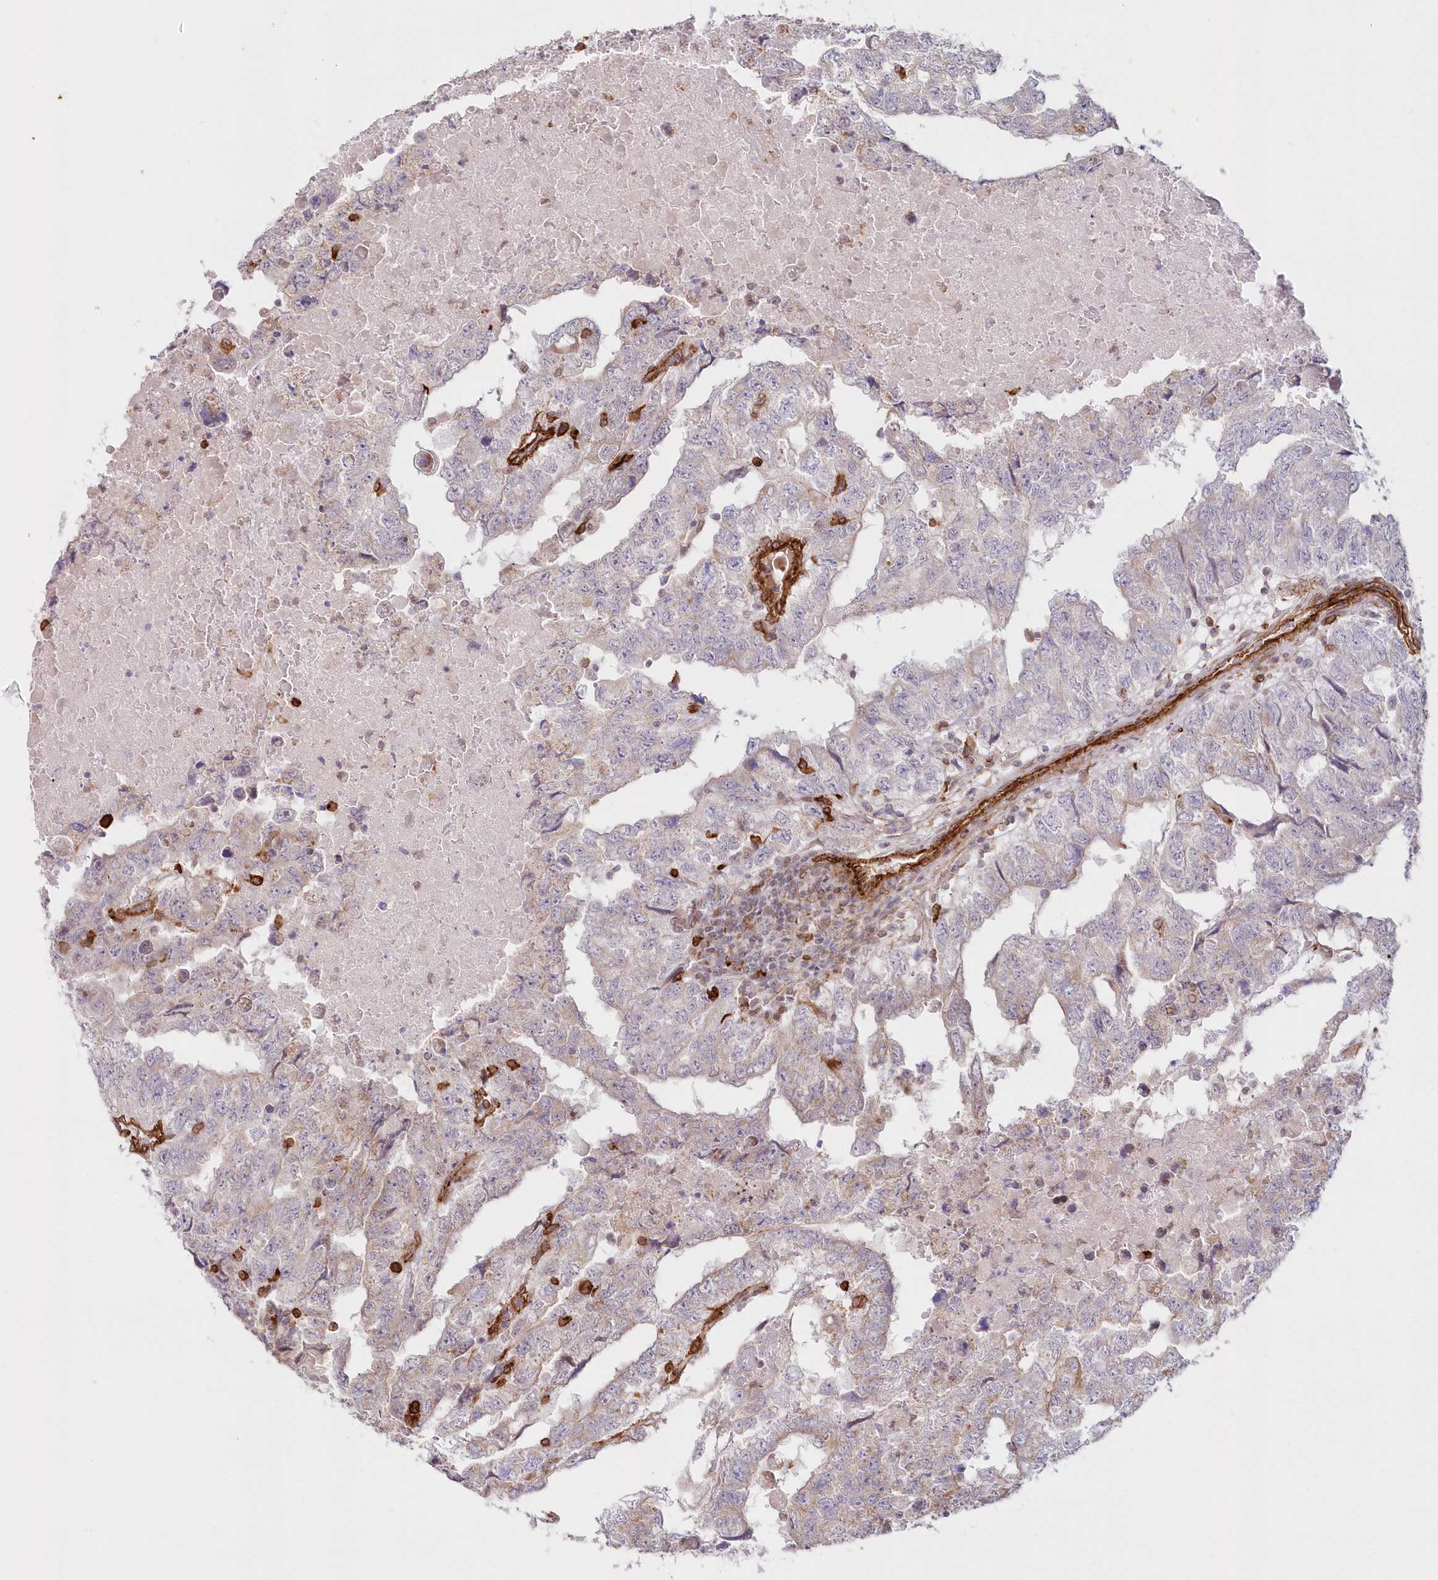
{"staining": {"intensity": "weak", "quantity": "<25%", "location": "cytoplasmic/membranous"}, "tissue": "testis cancer", "cell_type": "Tumor cells", "image_type": "cancer", "snomed": [{"axis": "morphology", "description": "Carcinoma, Embryonal, NOS"}, {"axis": "topography", "description": "Testis"}], "caption": "Photomicrograph shows no protein positivity in tumor cells of testis embryonal carcinoma tissue. (Stains: DAB (3,3'-diaminobenzidine) immunohistochemistry with hematoxylin counter stain, Microscopy: brightfield microscopy at high magnification).", "gene": "AFAP1L2", "patient": {"sex": "male", "age": 36}}